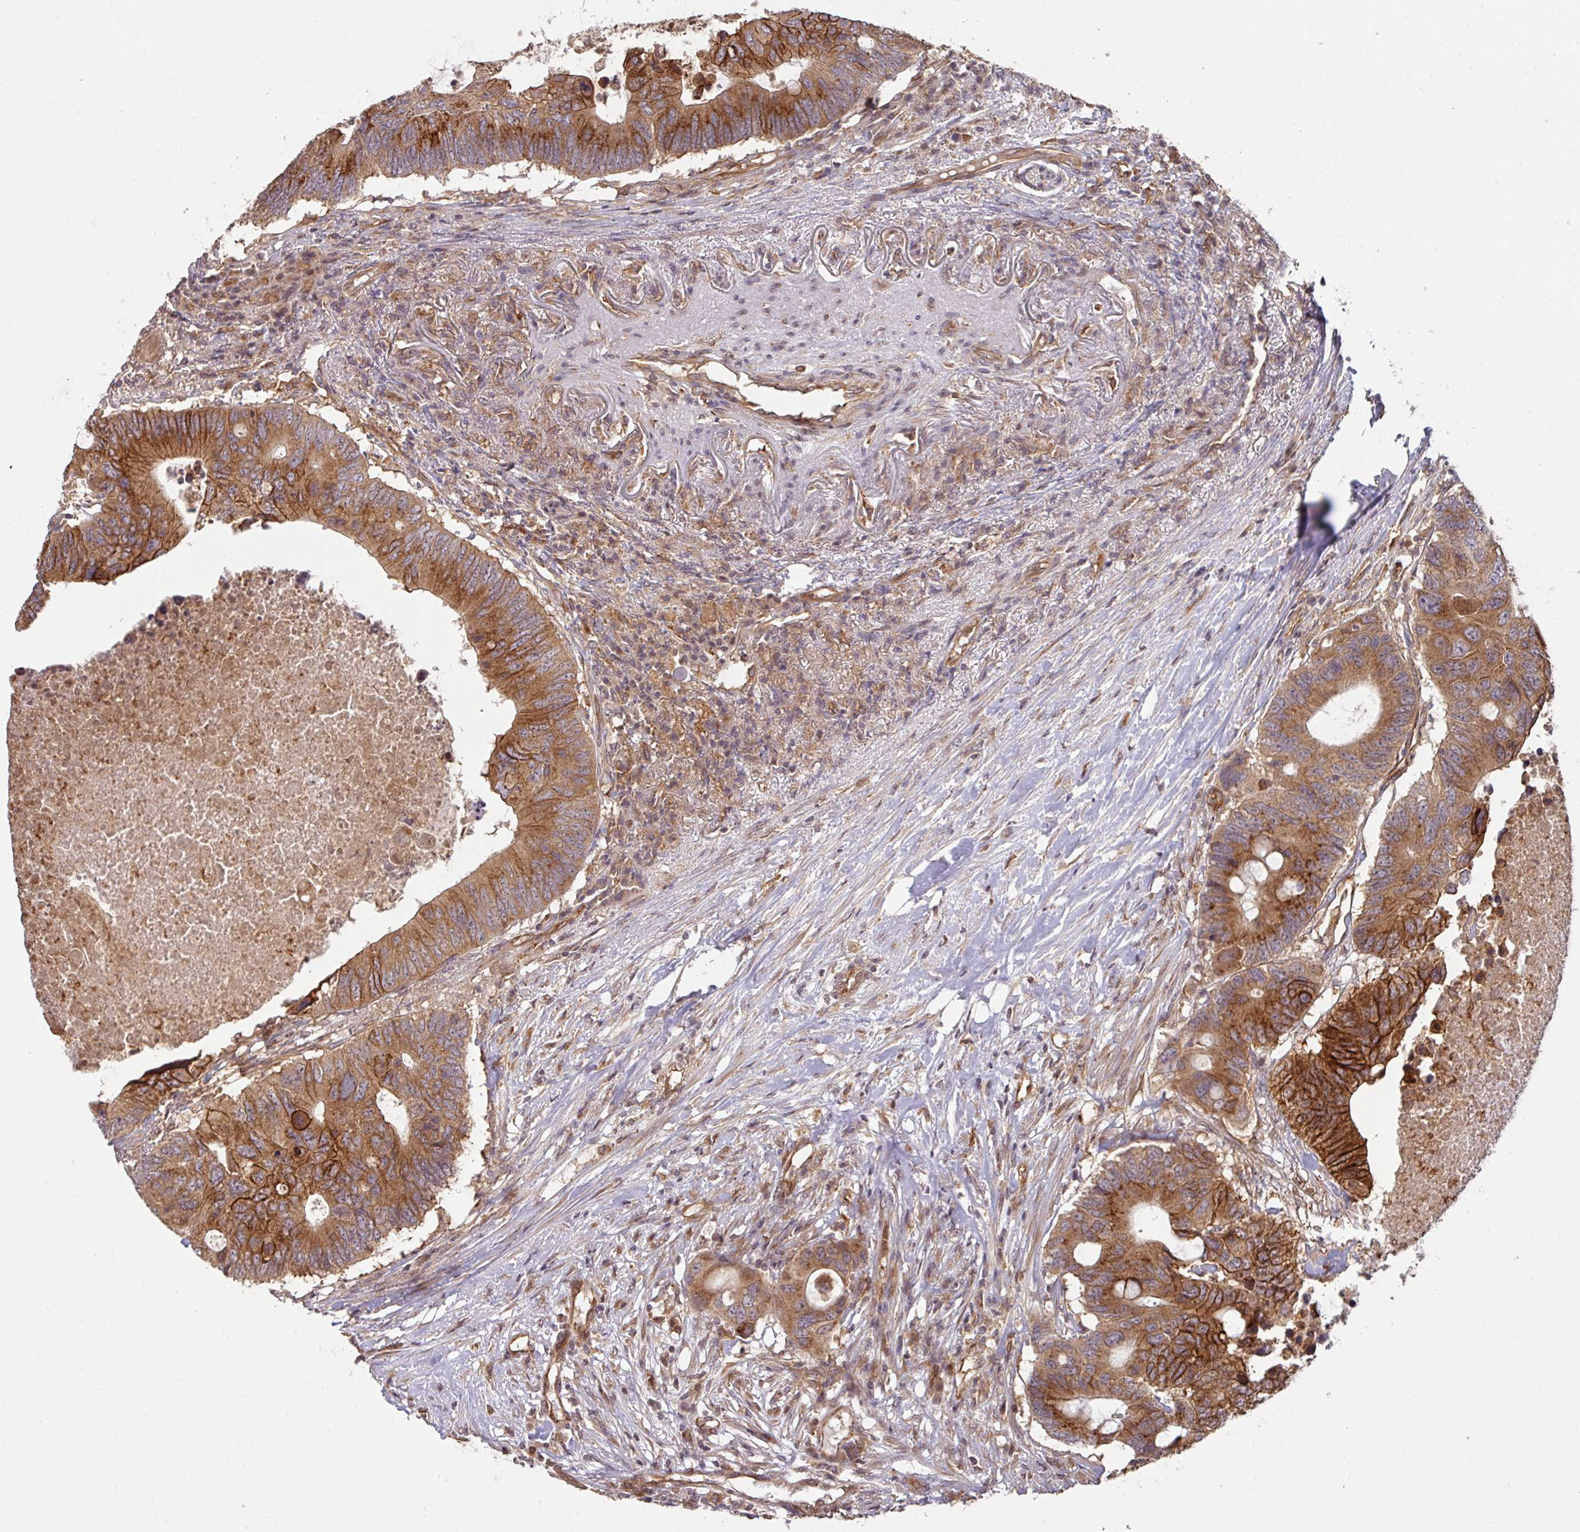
{"staining": {"intensity": "strong", "quantity": ">75%", "location": "cytoplasmic/membranous"}, "tissue": "colorectal cancer", "cell_type": "Tumor cells", "image_type": "cancer", "snomed": [{"axis": "morphology", "description": "Adenocarcinoma, NOS"}, {"axis": "topography", "description": "Colon"}], "caption": "Colorectal cancer stained with DAB IHC shows high levels of strong cytoplasmic/membranous positivity in about >75% of tumor cells.", "gene": "CYFIP2", "patient": {"sex": "male", "age": 71}}